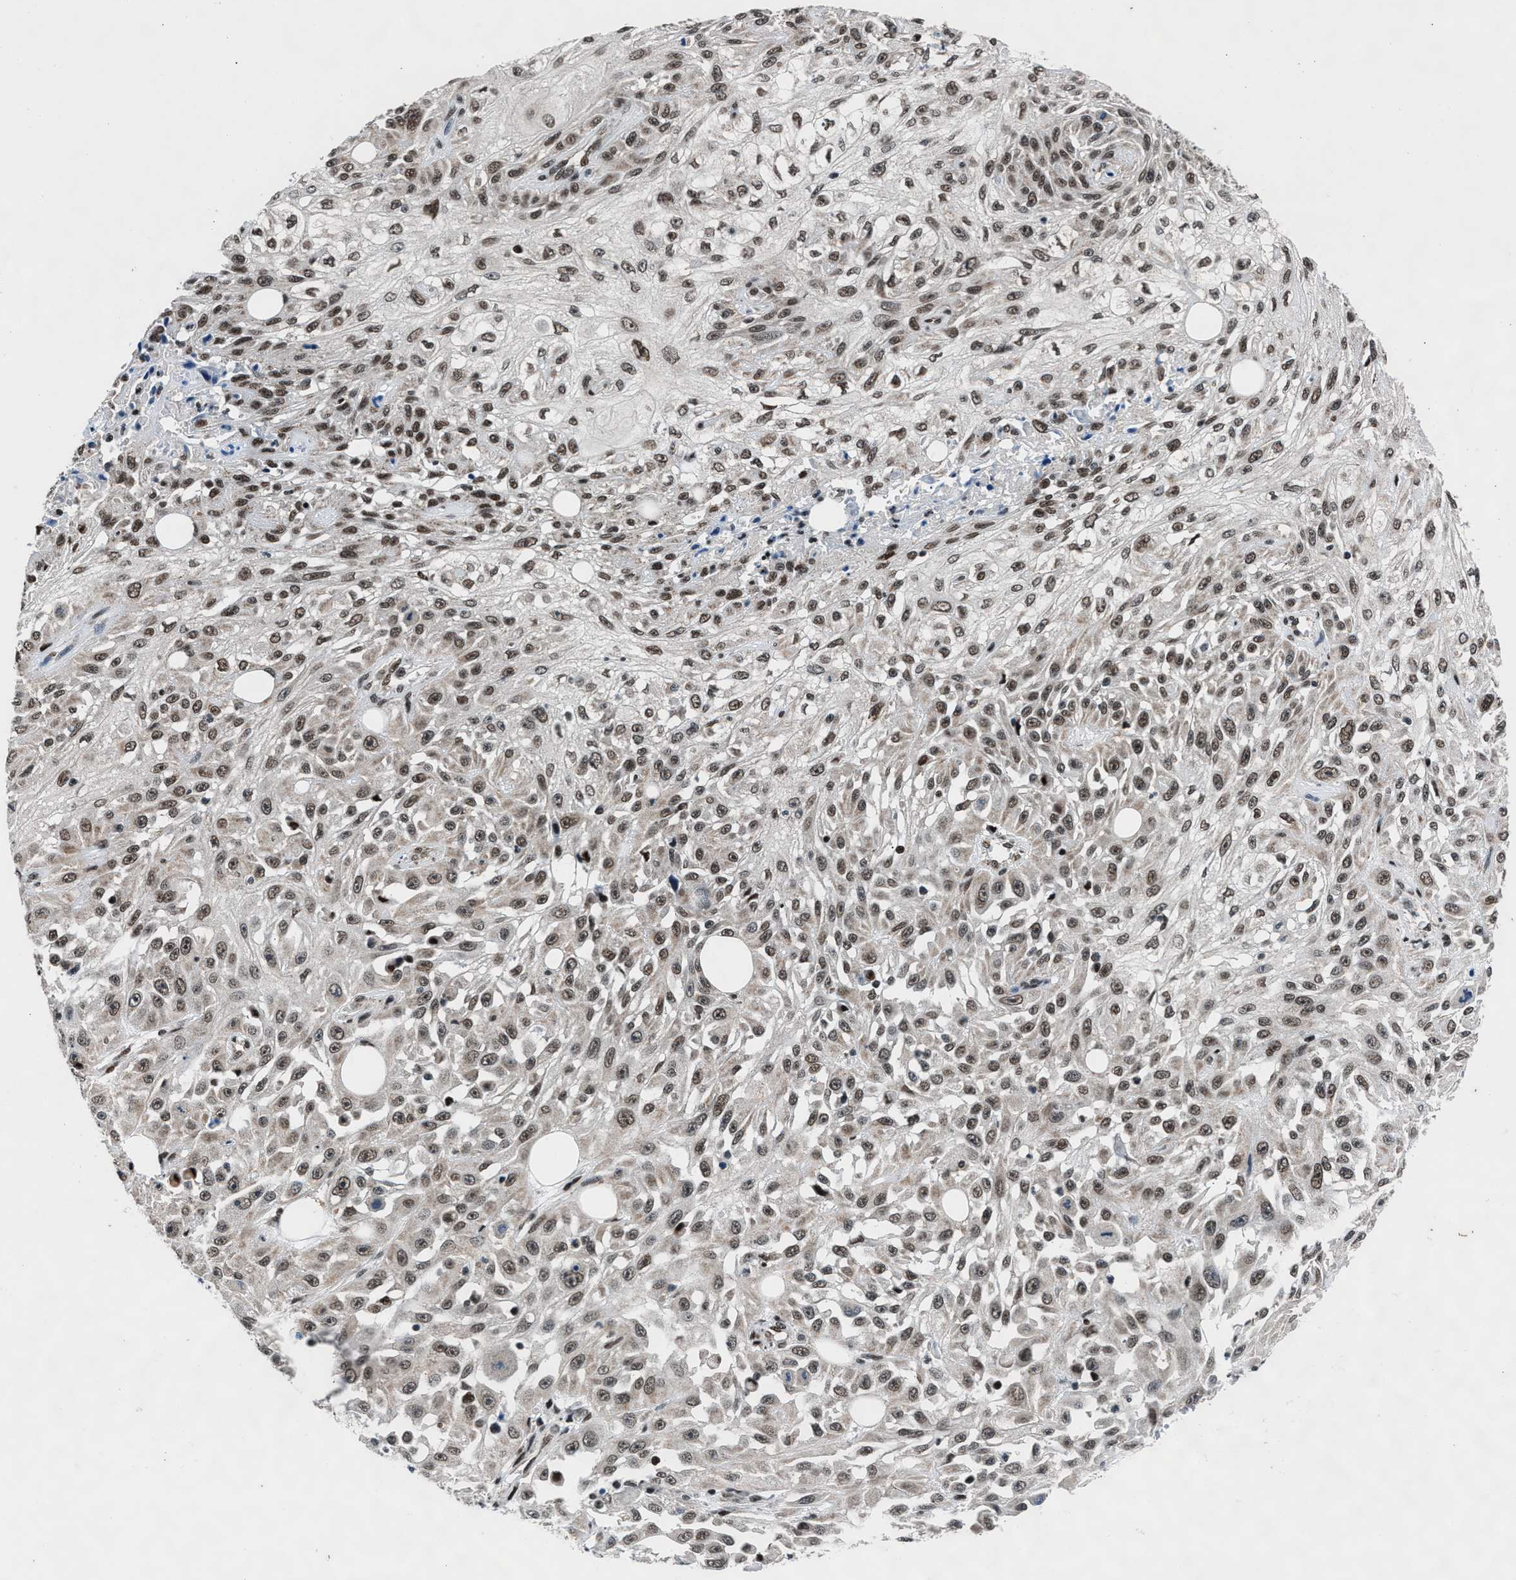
{"staining": {"intensity": "moderate", "quantity": ">75%", "location": "nuclear"}, "tissue": "skin cancer", "cell_type": "Tumor cells", "image_type": "cancer", "snomed": [{"axis": "morphology", "description": "Squamous cell carcinoma, NOS"}, {"axis": "morphology", "description": "Squamous cell carcinoma, metastatic, NOS"}, {"axis": "topography", "description": "Skin"}, {"axis": "topography", "description": "Lymph node"}], "caption": "An immunohistochemistry (IHC) histopathology image of neoplastic tissue is shown. Protein staining in brown shows moderate nuclear positivity in skin cancer (squamous cell carcinoma) within tumor cells.", "gene": "PRRC2B", "patient": {"sex": "male", "age": 75}}